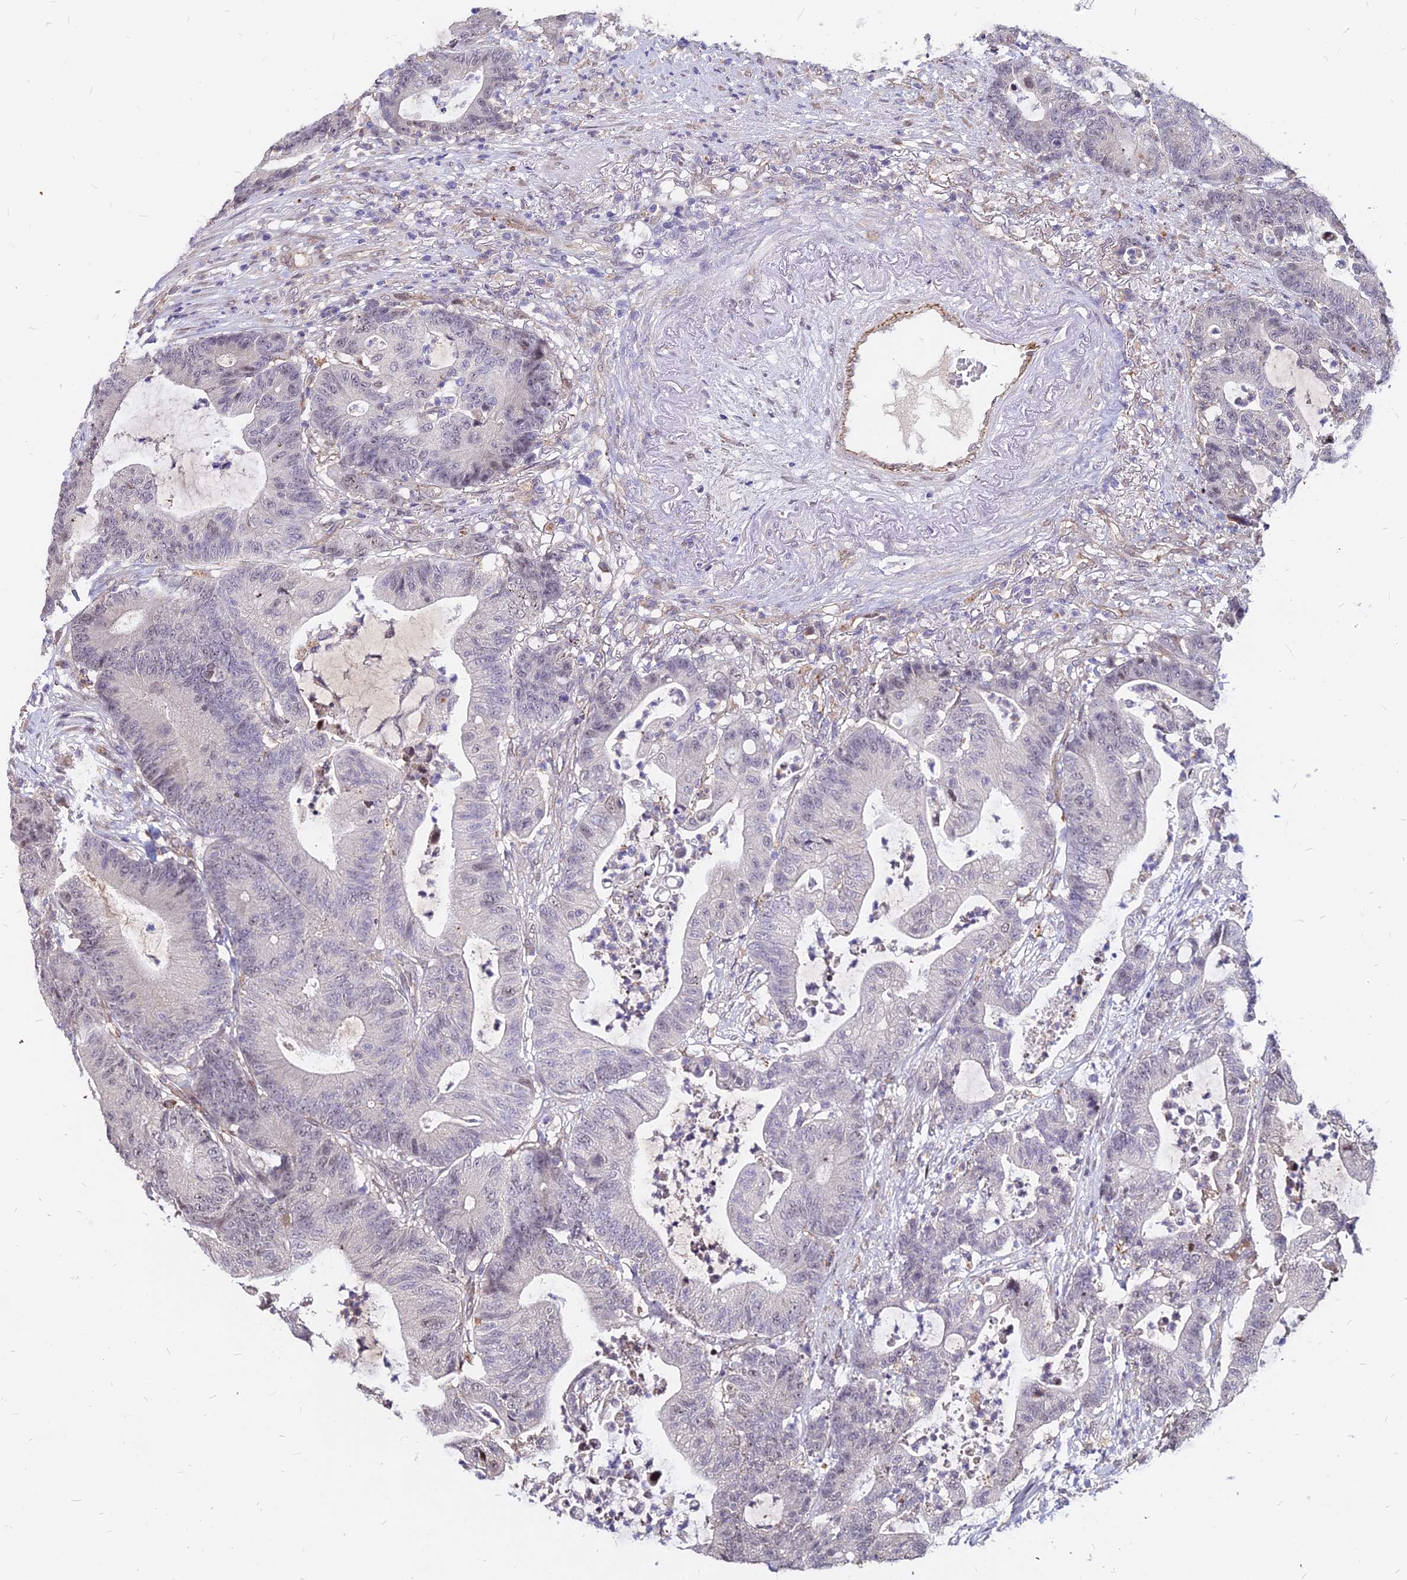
{"staining": {"intensity": "negative", "quantity": "none", "location": "none"}, "tissue": "colorectal cancer", "cell_type": "Tumor cells", "image_type": "cancer", "snomed": [{"axis": "morphology", "description": "Adenocarcinoma, NOS"}, {"axis": "topography", "description": "Colon"}], "caption": "The histopathology image displays no significant expression in tumor cells of colorectal cancer (adenocarcinoma). Brightfield microscopy of IHC stained with DAB (3,3'-diaminobenzidine) (brown) and hematoxylin (blue), captured at high magnification.", "gene": "C11orf68", "patient": {"sex": "female", "age": 84}}